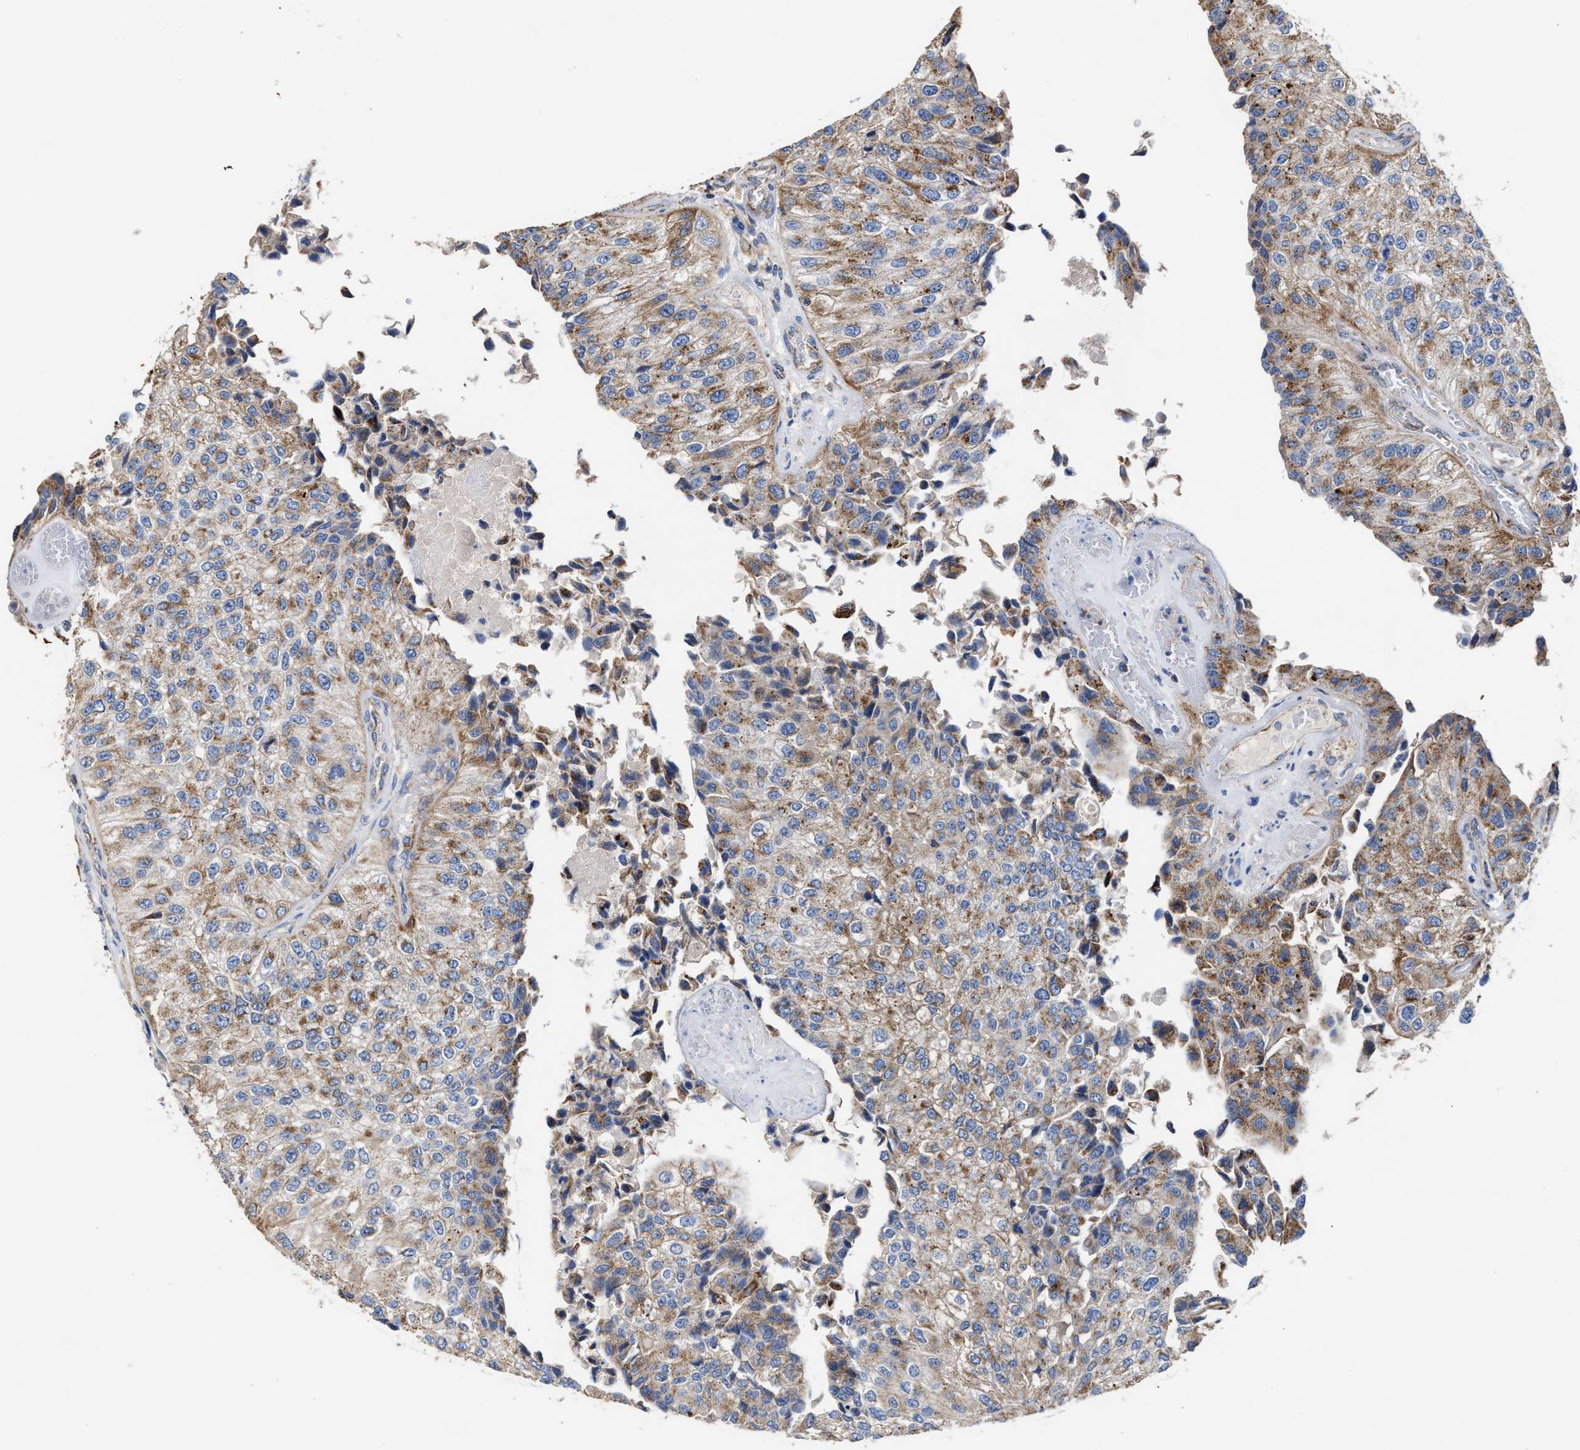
{"staining": {"intensity": "weak", "quantity": ">75%", "location": "cytoplasmic/membranous"}, "tissue": "urothelial cancer", "cell_type": "Tumor cells", "image_type": "cancer", "snomed": [{"axis": "morphology", "description": "Urothelial carcinoma, High grade"}, {"axis": "topography", "description": "Kidney"}, {"axis": "topography", "description": "Urinary bladder"}], "caption": "Immunohistochemical staining of high-grade urothelial carcinoma displays low levels of weak cytoplasmic/membranous staining in about >75% of tumor cells.", "gene": "MECR", "patient": {"sex": "male", "age": 77}}